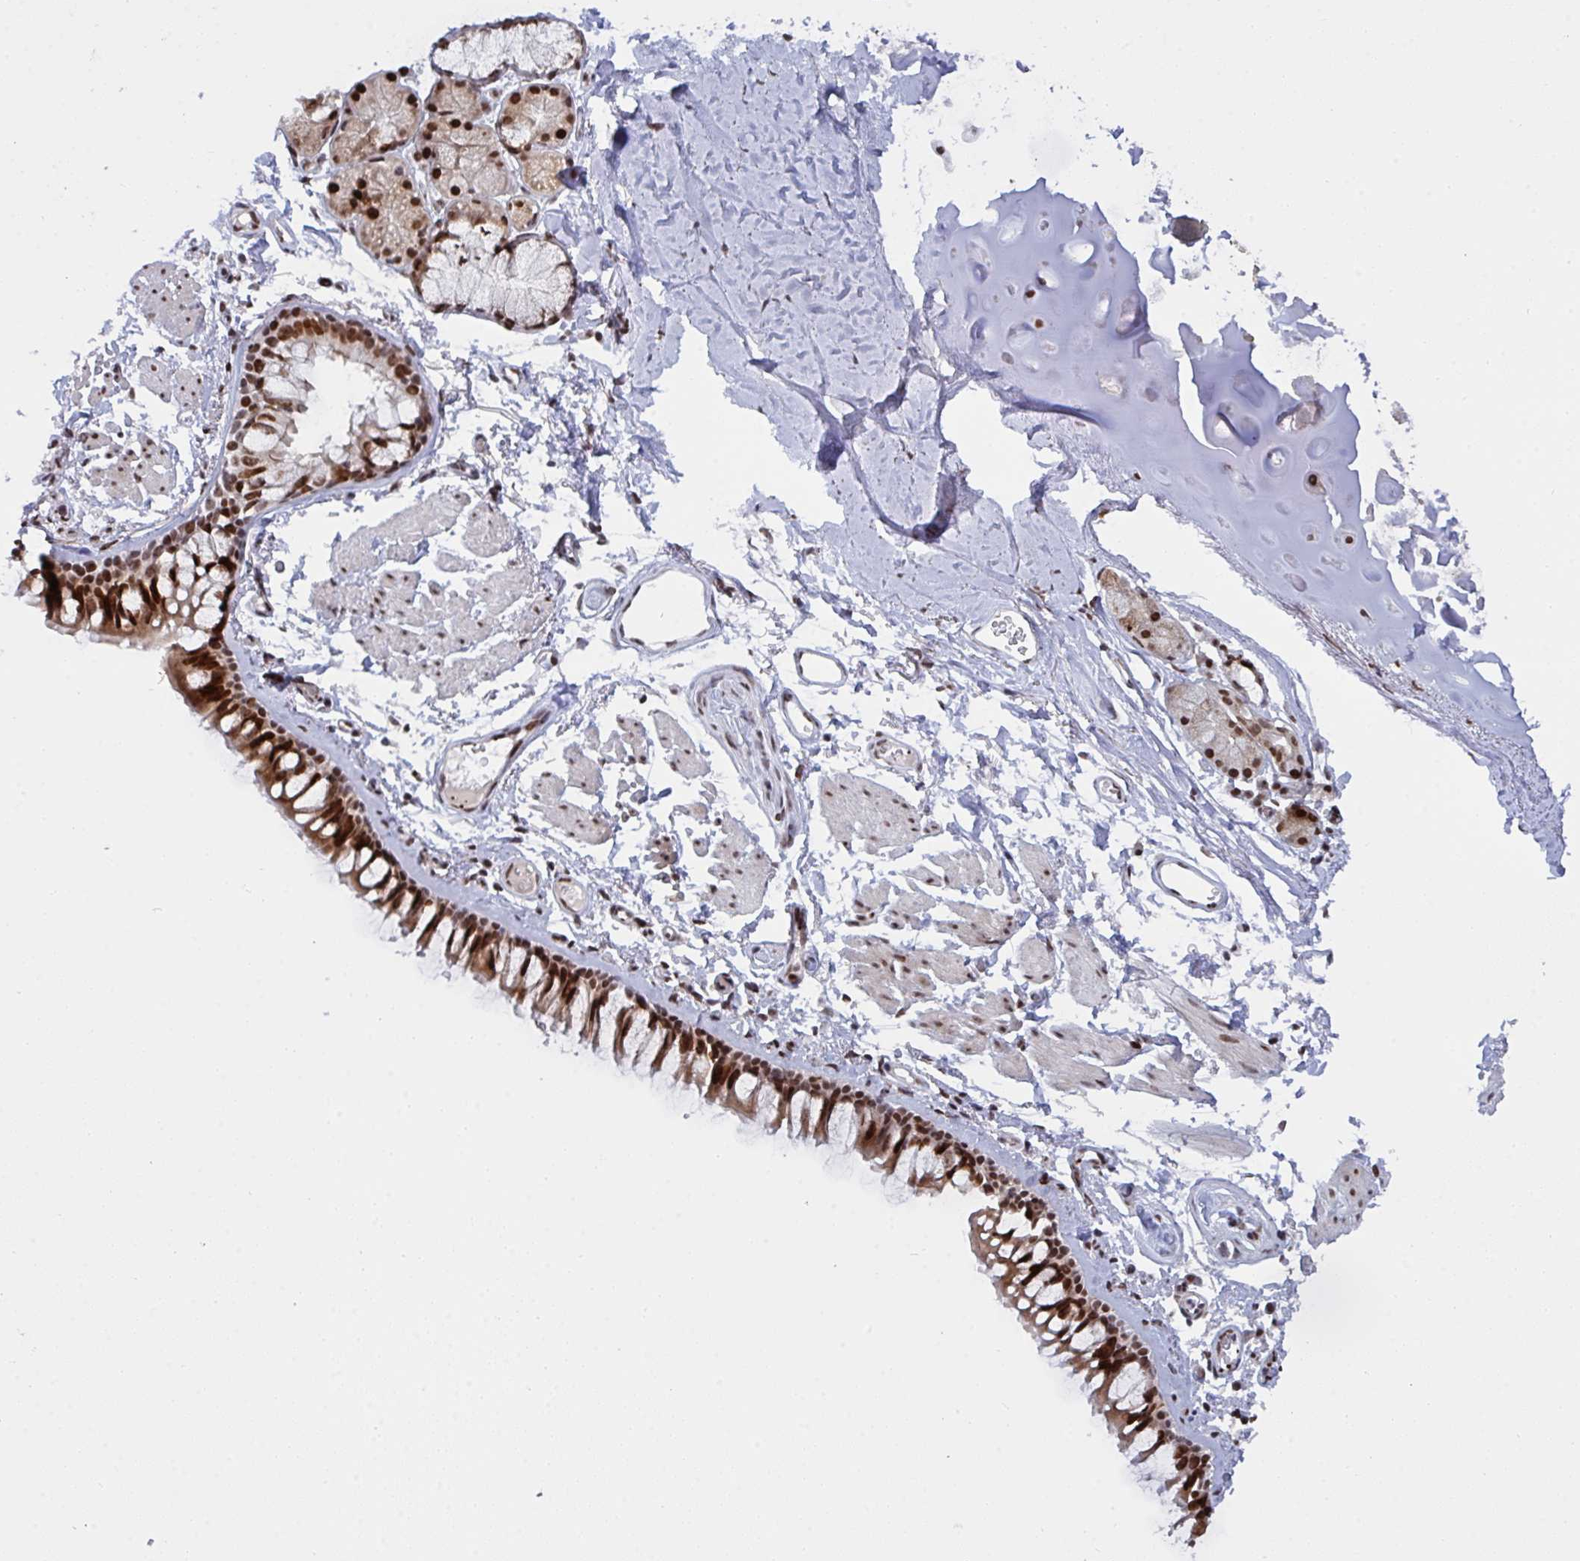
{"staining": {"intensity": "strong", "quantity": ">75%", "location": "nuclear"}, "tissue": "bronchus", "cell_type": "Respiratory epithelial cells", "image_type": "normal", "snomed": [{"axis": "morphology", "description": "Normal tissue, NOS"}, {"axis": "topography", "description": "Cartilage tissue"}, {"axis": "topography", "description": "Bronchus"}], "caption": "This histopathology image shows normal bronchus stained with IHC to label a protein in brown. The nuclear of respiratory epithelial cells show strong positivity for the protein. Nuclei are counter-stained blue.", "gene": "ZNF607", "patient": {"sex": "female", "age": 79}}